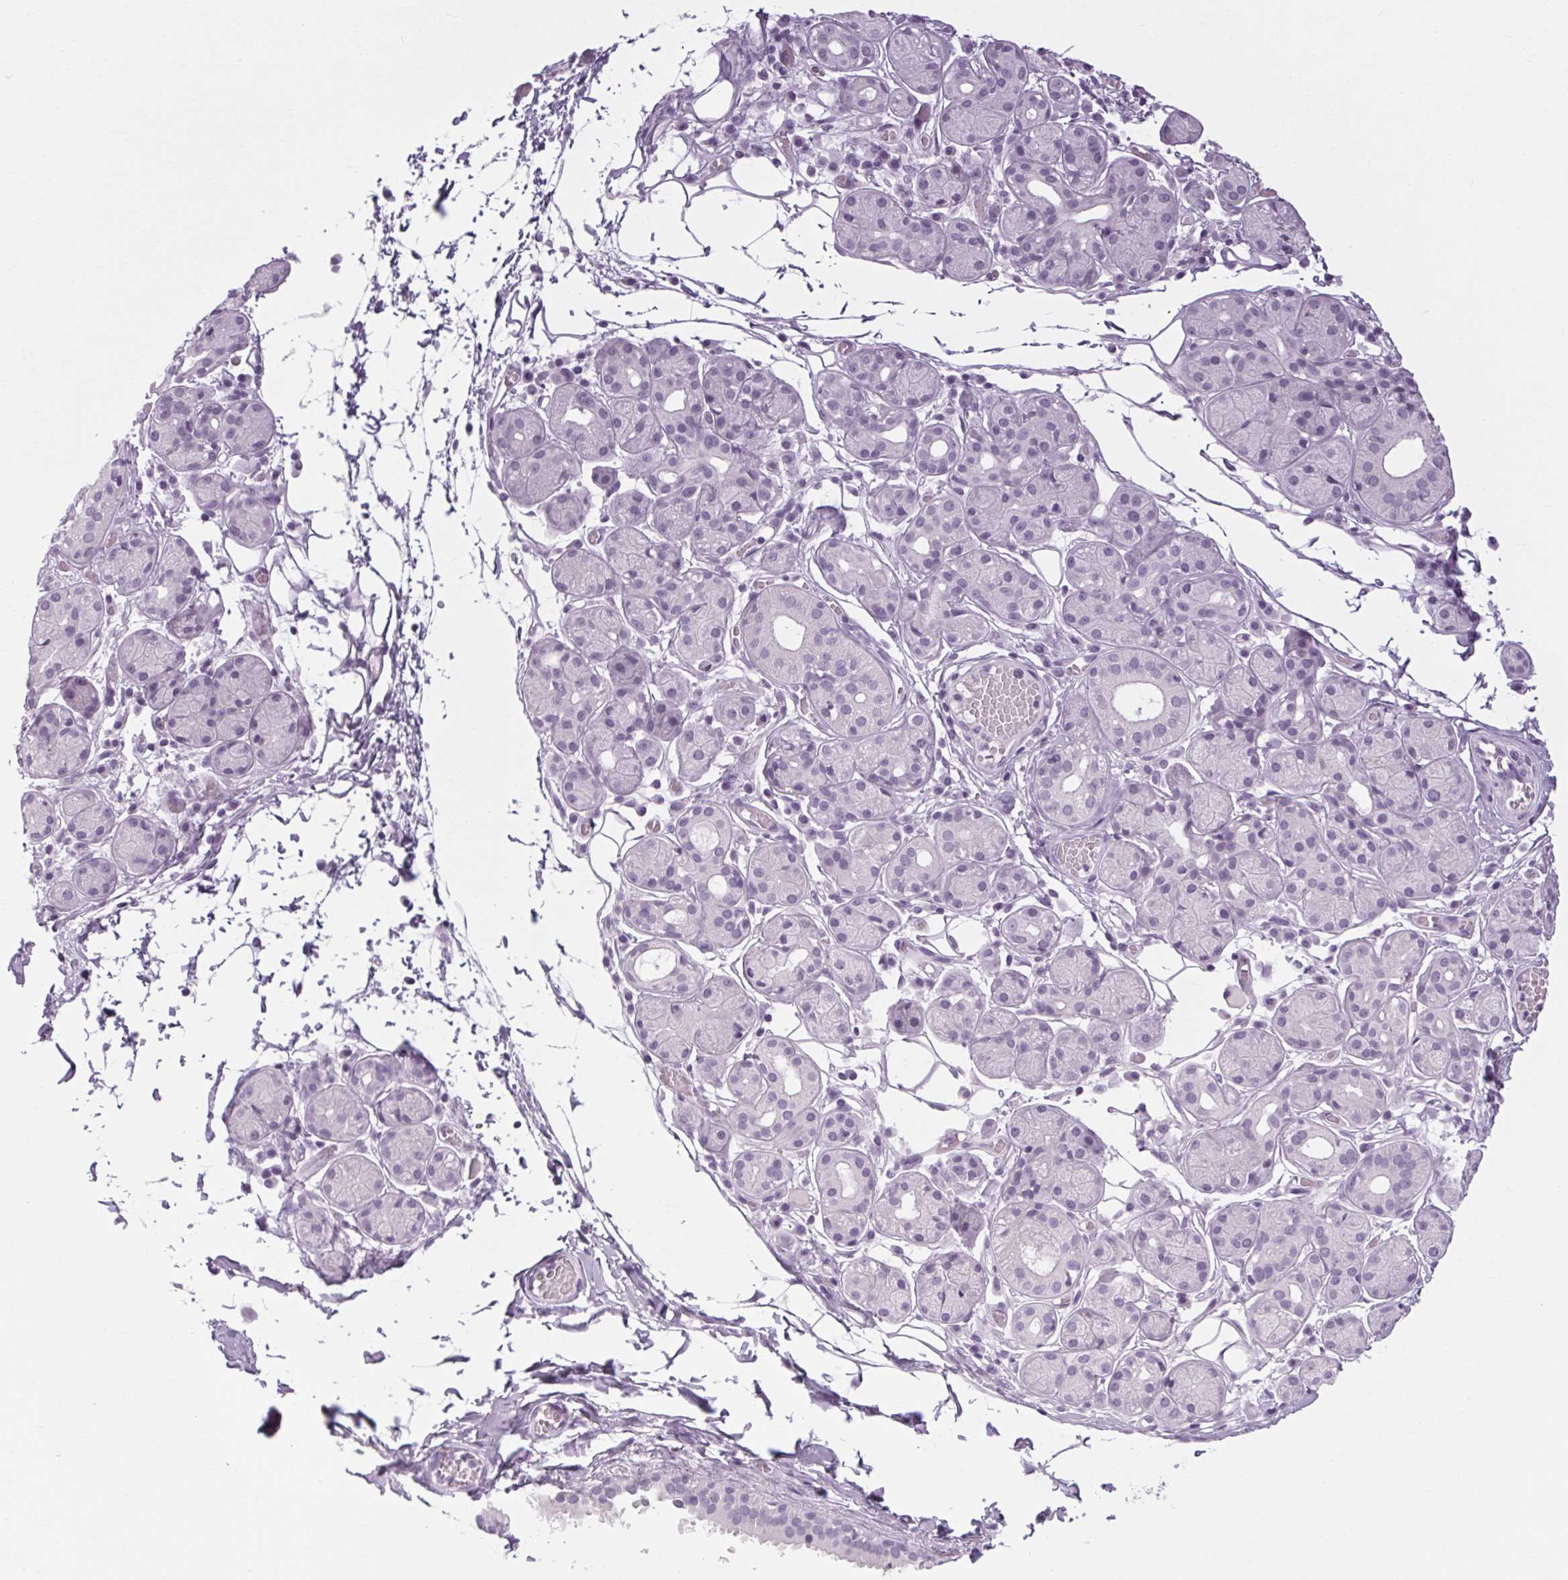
{"staining": {"intensity": "negative", "quantity": "none", "location": "none"}, "tissue": "salivary gland", "cell_type": "Glandular cells", "image_type": "normal", "snomed": [{"axis": "morphology", "description": "Normal tissue, NOS"}, {"axis": "topography", "description": "Salivary gland"}, {"axis": "topography", "description": "Peripheral nerve tissue"}], "caption": "Immunohistochemistry (IHC) micrograph of unremarkable human salivary gland stained for a protein (brown), which demonstrates no staining in glandular cells. Nuclei are stained in blue.", "gene": "POMC", "patient": {"sex": "male", "age": 71}}